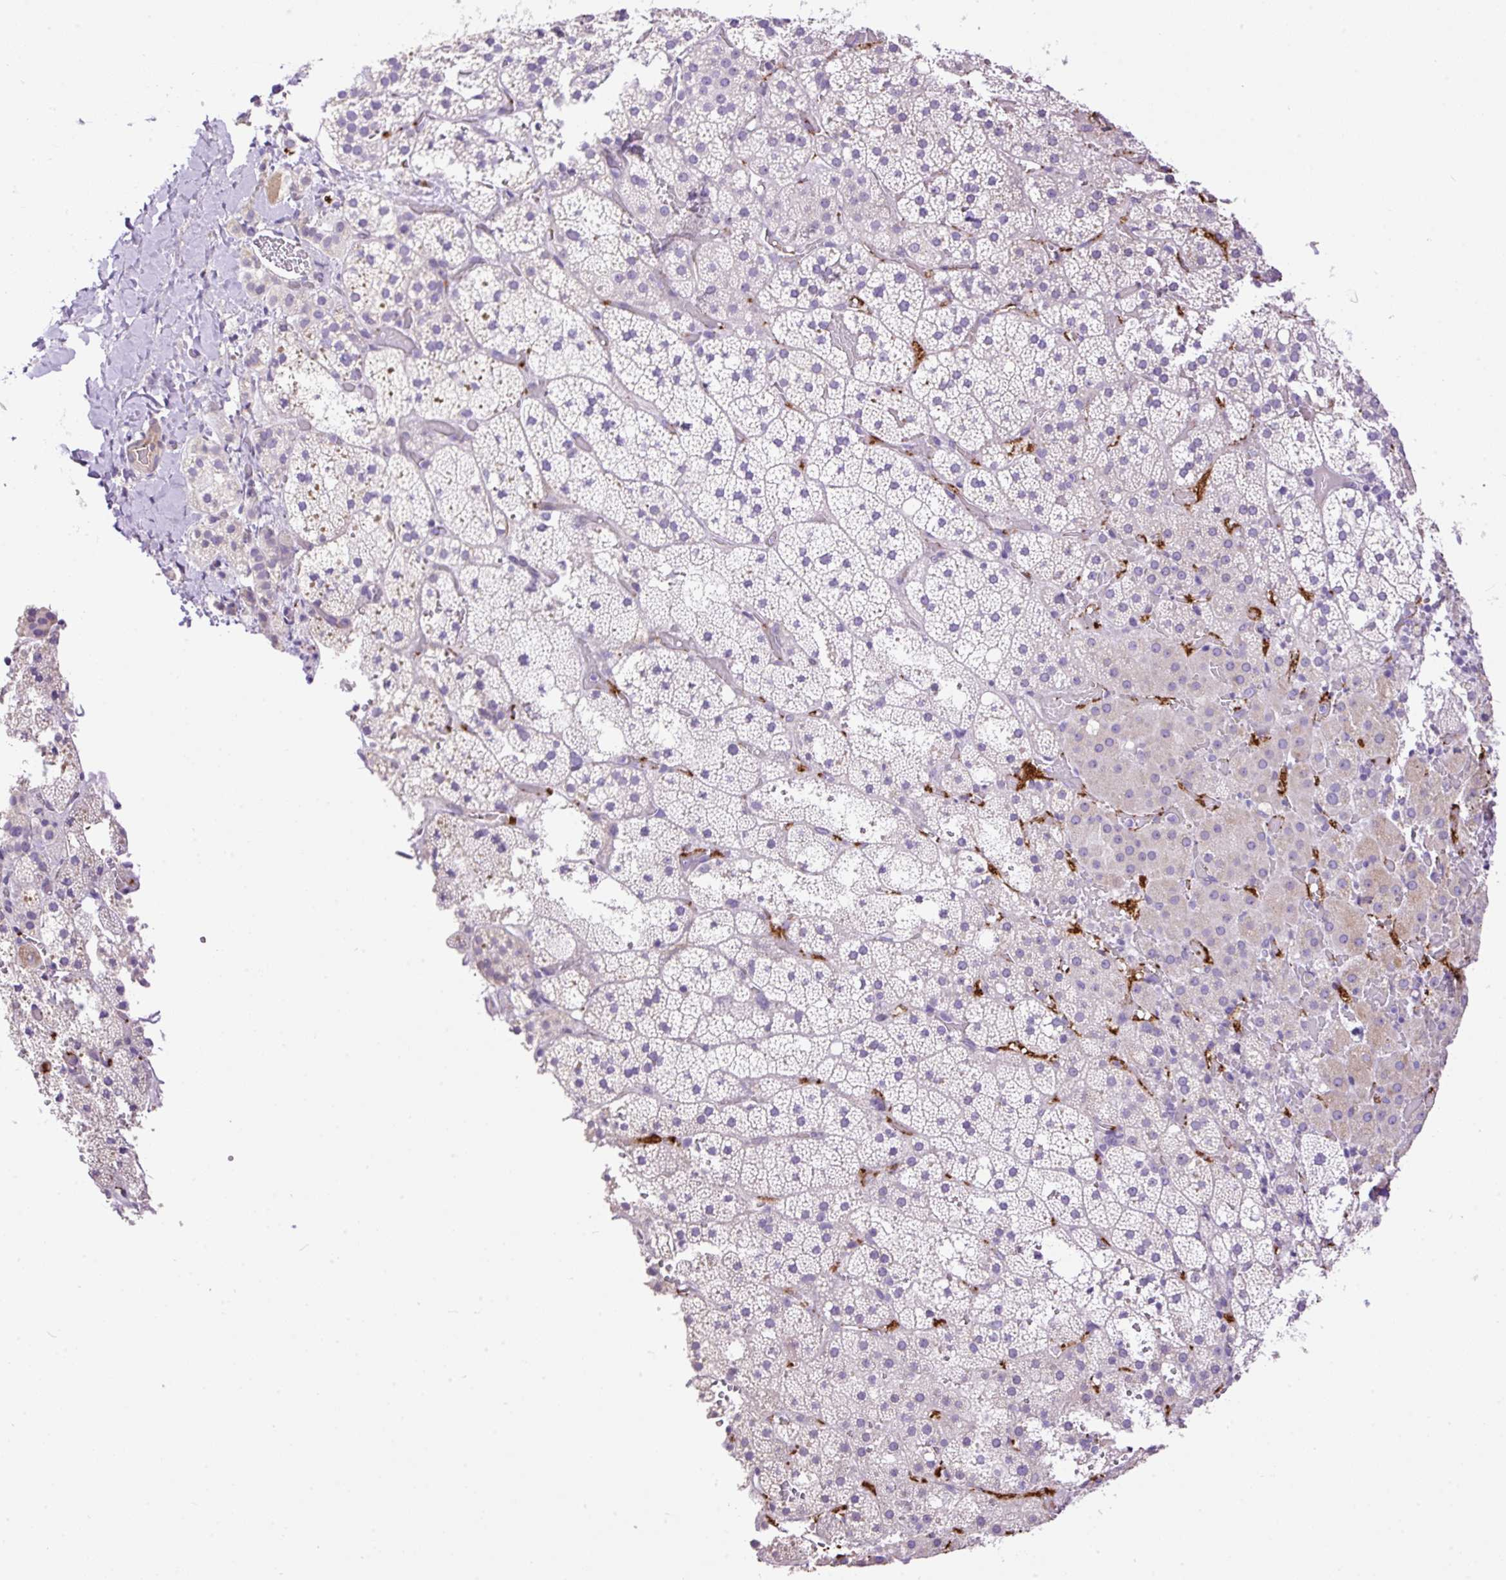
{"staining": {"intensity": "negative", "quantity": "none", "location": "none"}, "tissue": "adrenal gland", "cell_type": "Glandular cells", "image_type": "normal", "snomed": [{"axis": "morphology", "description": "Normal tissue, NOS"}, {"axis": "topography", "description": "Adrenal gland"}], "caption": "DAB immunohistochemical staining of normal adrenal gland displays no significant positivity in glandular cells.", "gene": "MAGEB16", "patient": {"sex": "male", "age": 53}}